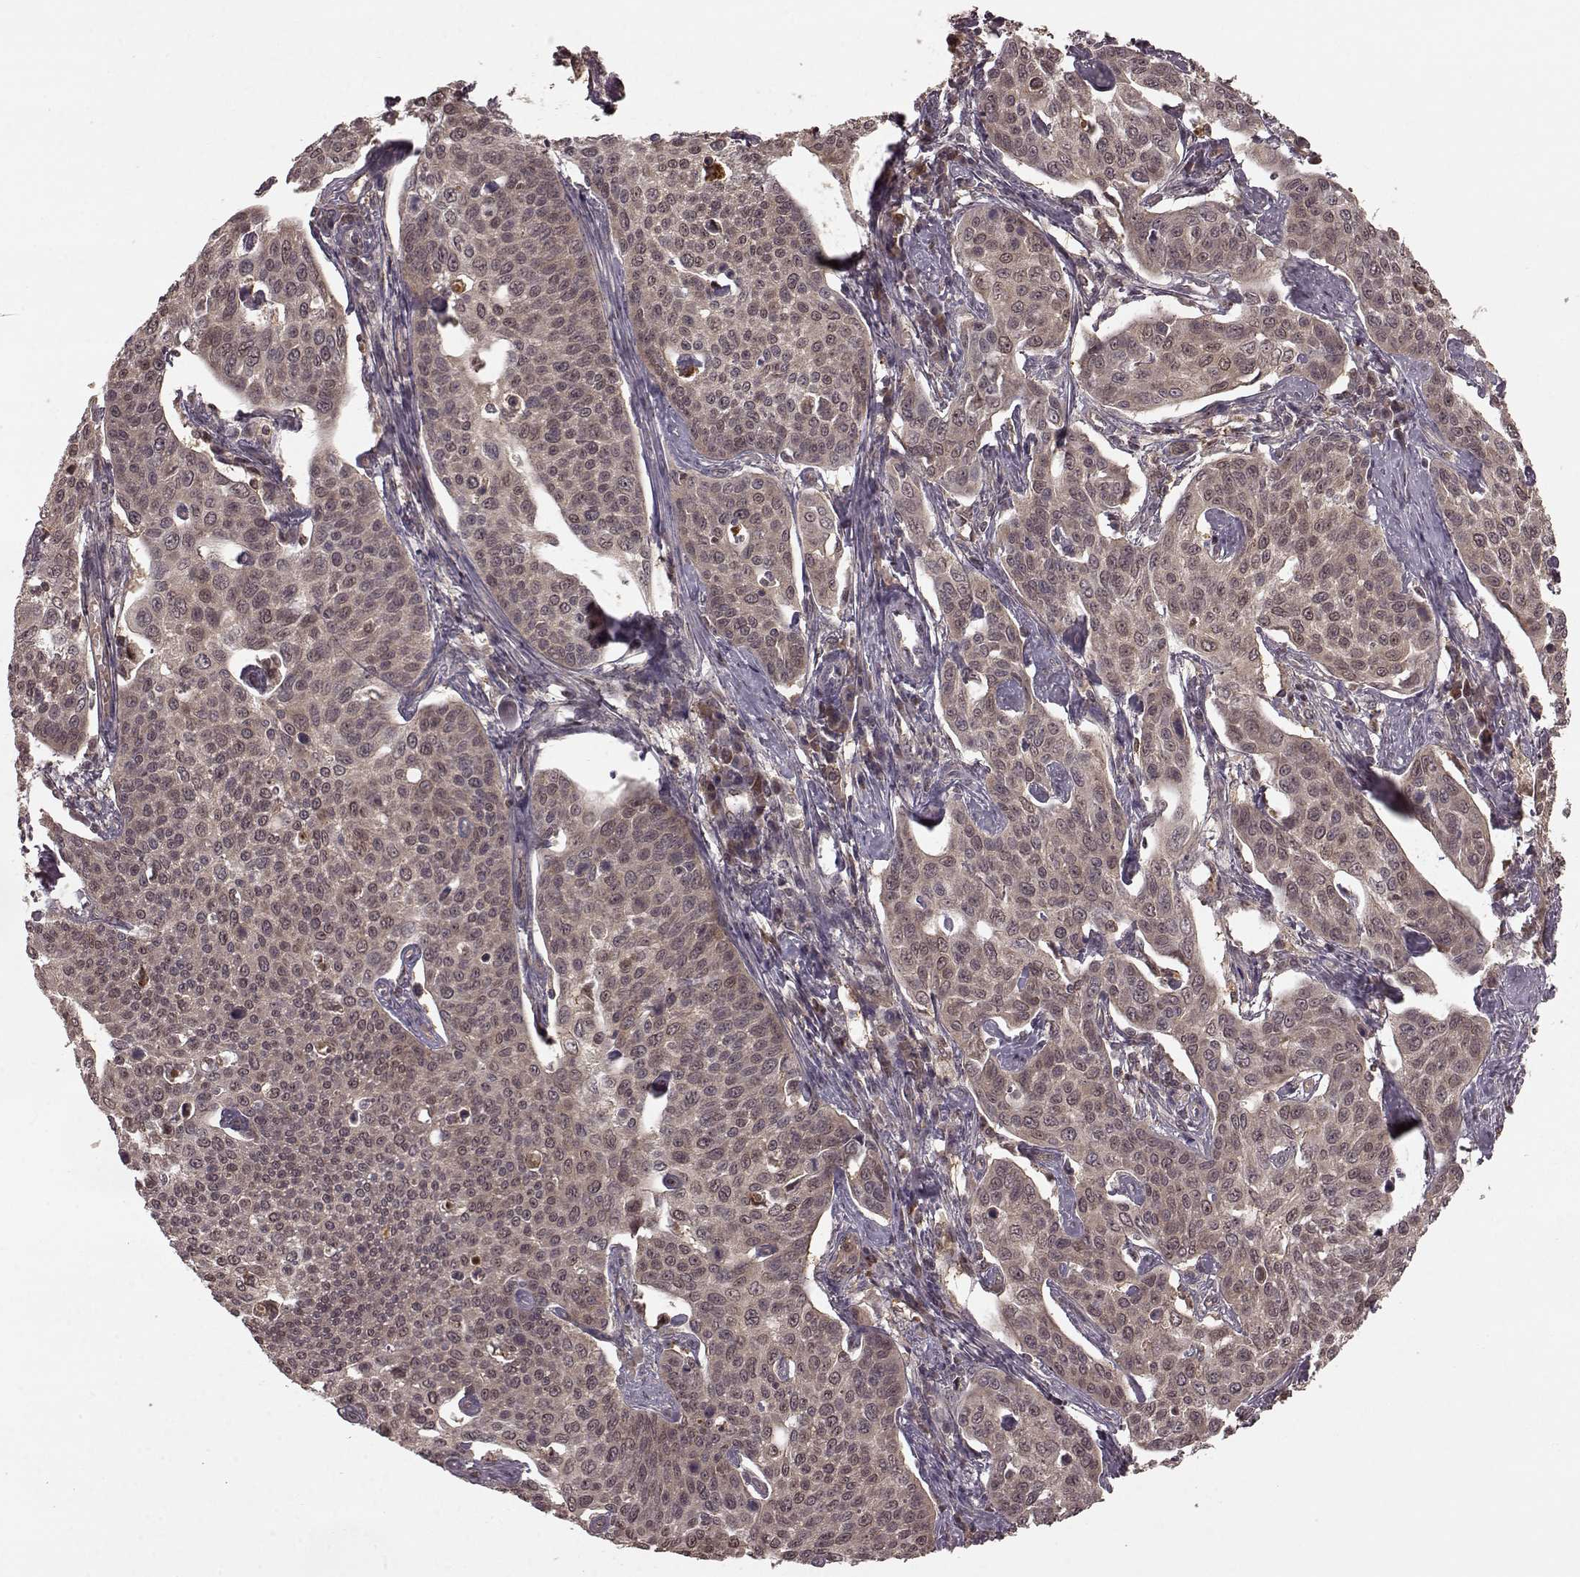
{"staining": {"intensity": "weak", "quantity": ">75%", "location": "cytoplasmic/membranous"}, "tissue": "cervical cancer", "cell_type": "Tumor cells", "image_type": "cancer", "snomed": [{"axis": "morphology", "description": "Squamous cell carcinoma, NOS"}, {"axis": "topography", "description": "Cervix"}], "caption": "Tumor cells display low levels of weak cytoplasmic/membranous positivity in about >75% of cells in human squamous cell carcinoma (cervical).", "gene": "GSS", "patient": {"sex": "female", "age": 34}}